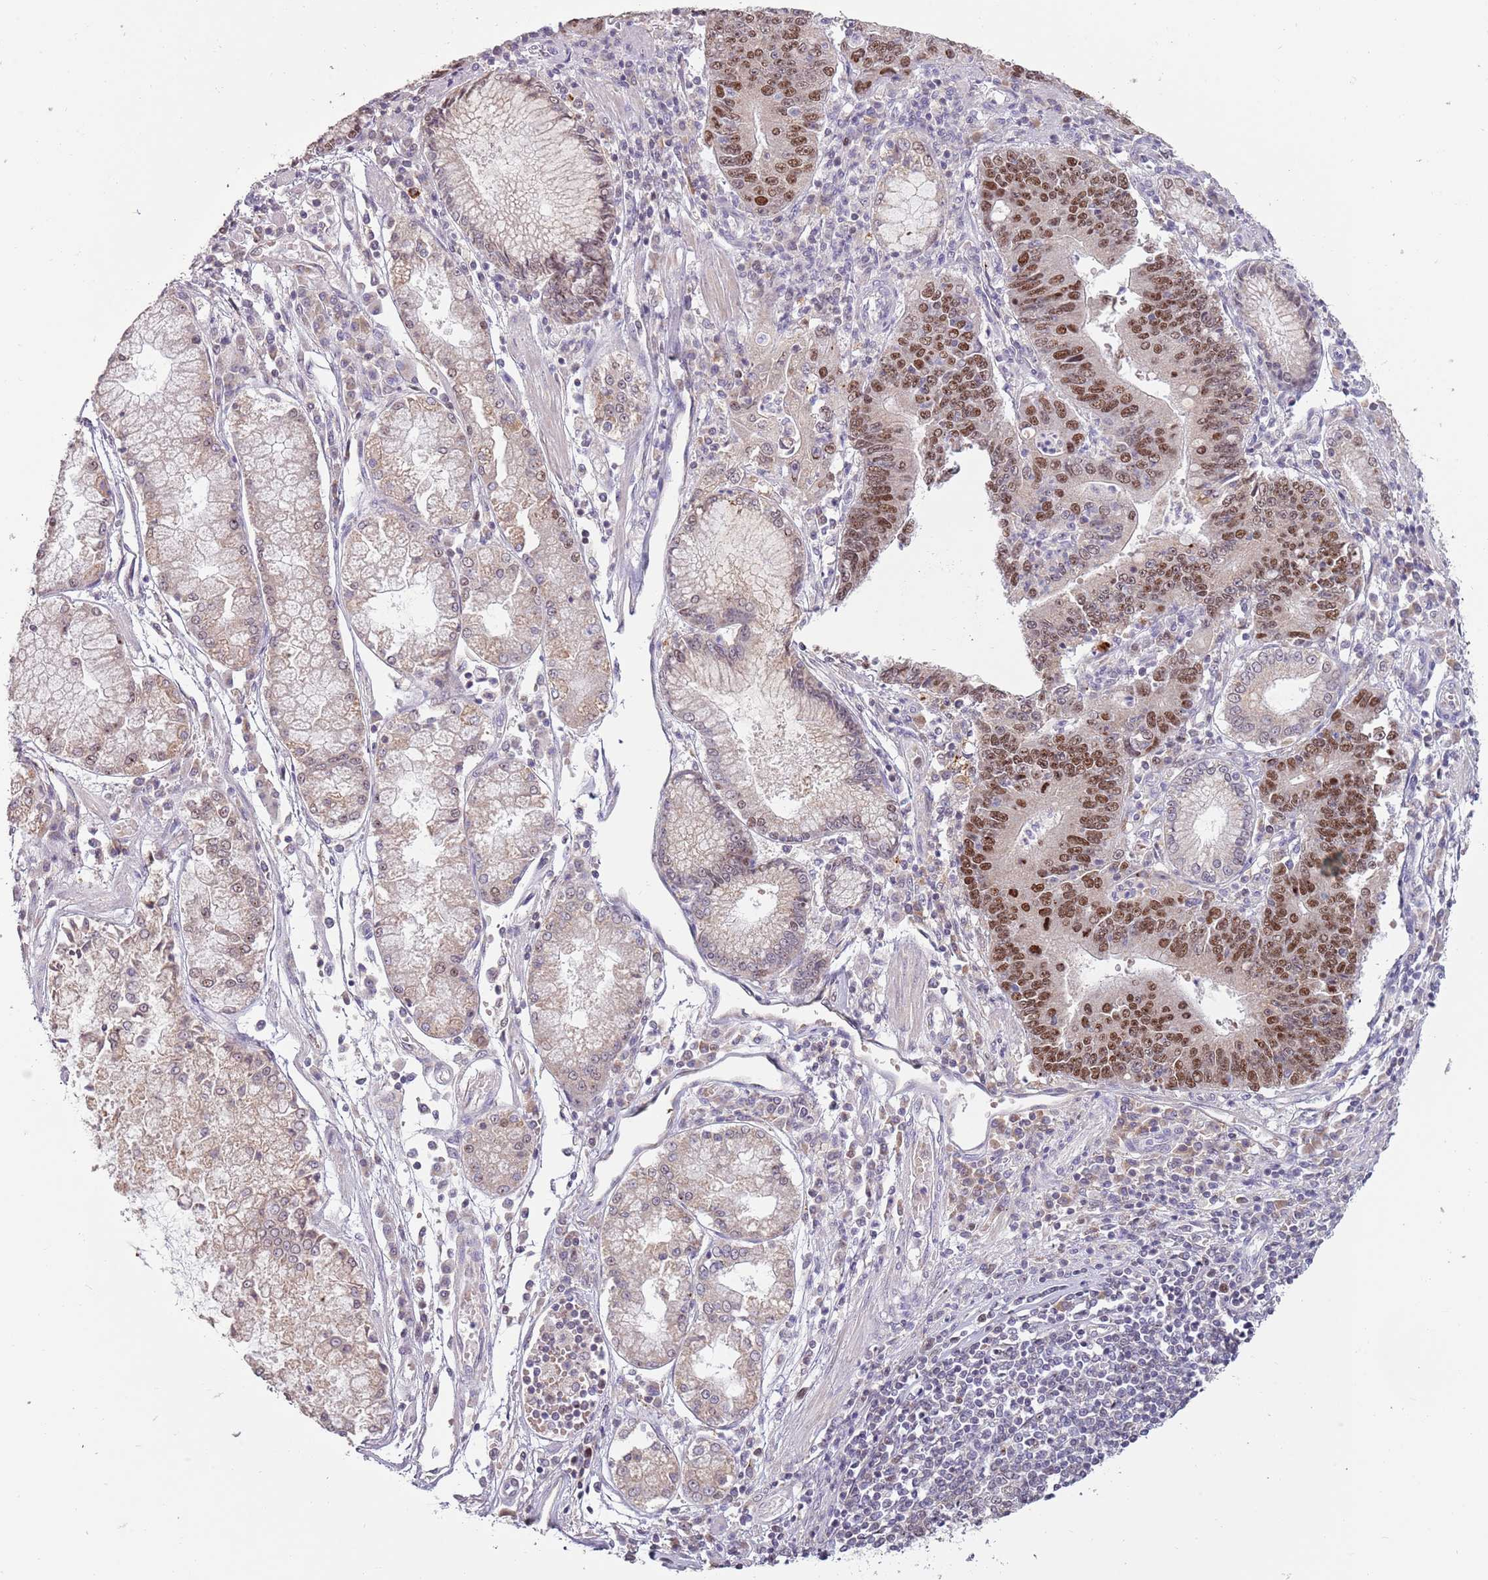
{"staining": {"intensity": "strong", "quantity": ">75%", "location": "nuclear"}, "tissue": "stomach cancer", "cell_type": "Tumor cells", "image_type": "cancer", "snomed": [{"axis": "morphology", "description": "Adenocarcinoma, NOS"}, {"axis": "topography", "description": "Stomach"}], "caption": "Immunohistochemistry of human stomach cancer displays high levels of strong nuclear expression in about >75% of tumor cells.", "gene": "SYS1", "patient": {"sex": "male", "age": 59}}